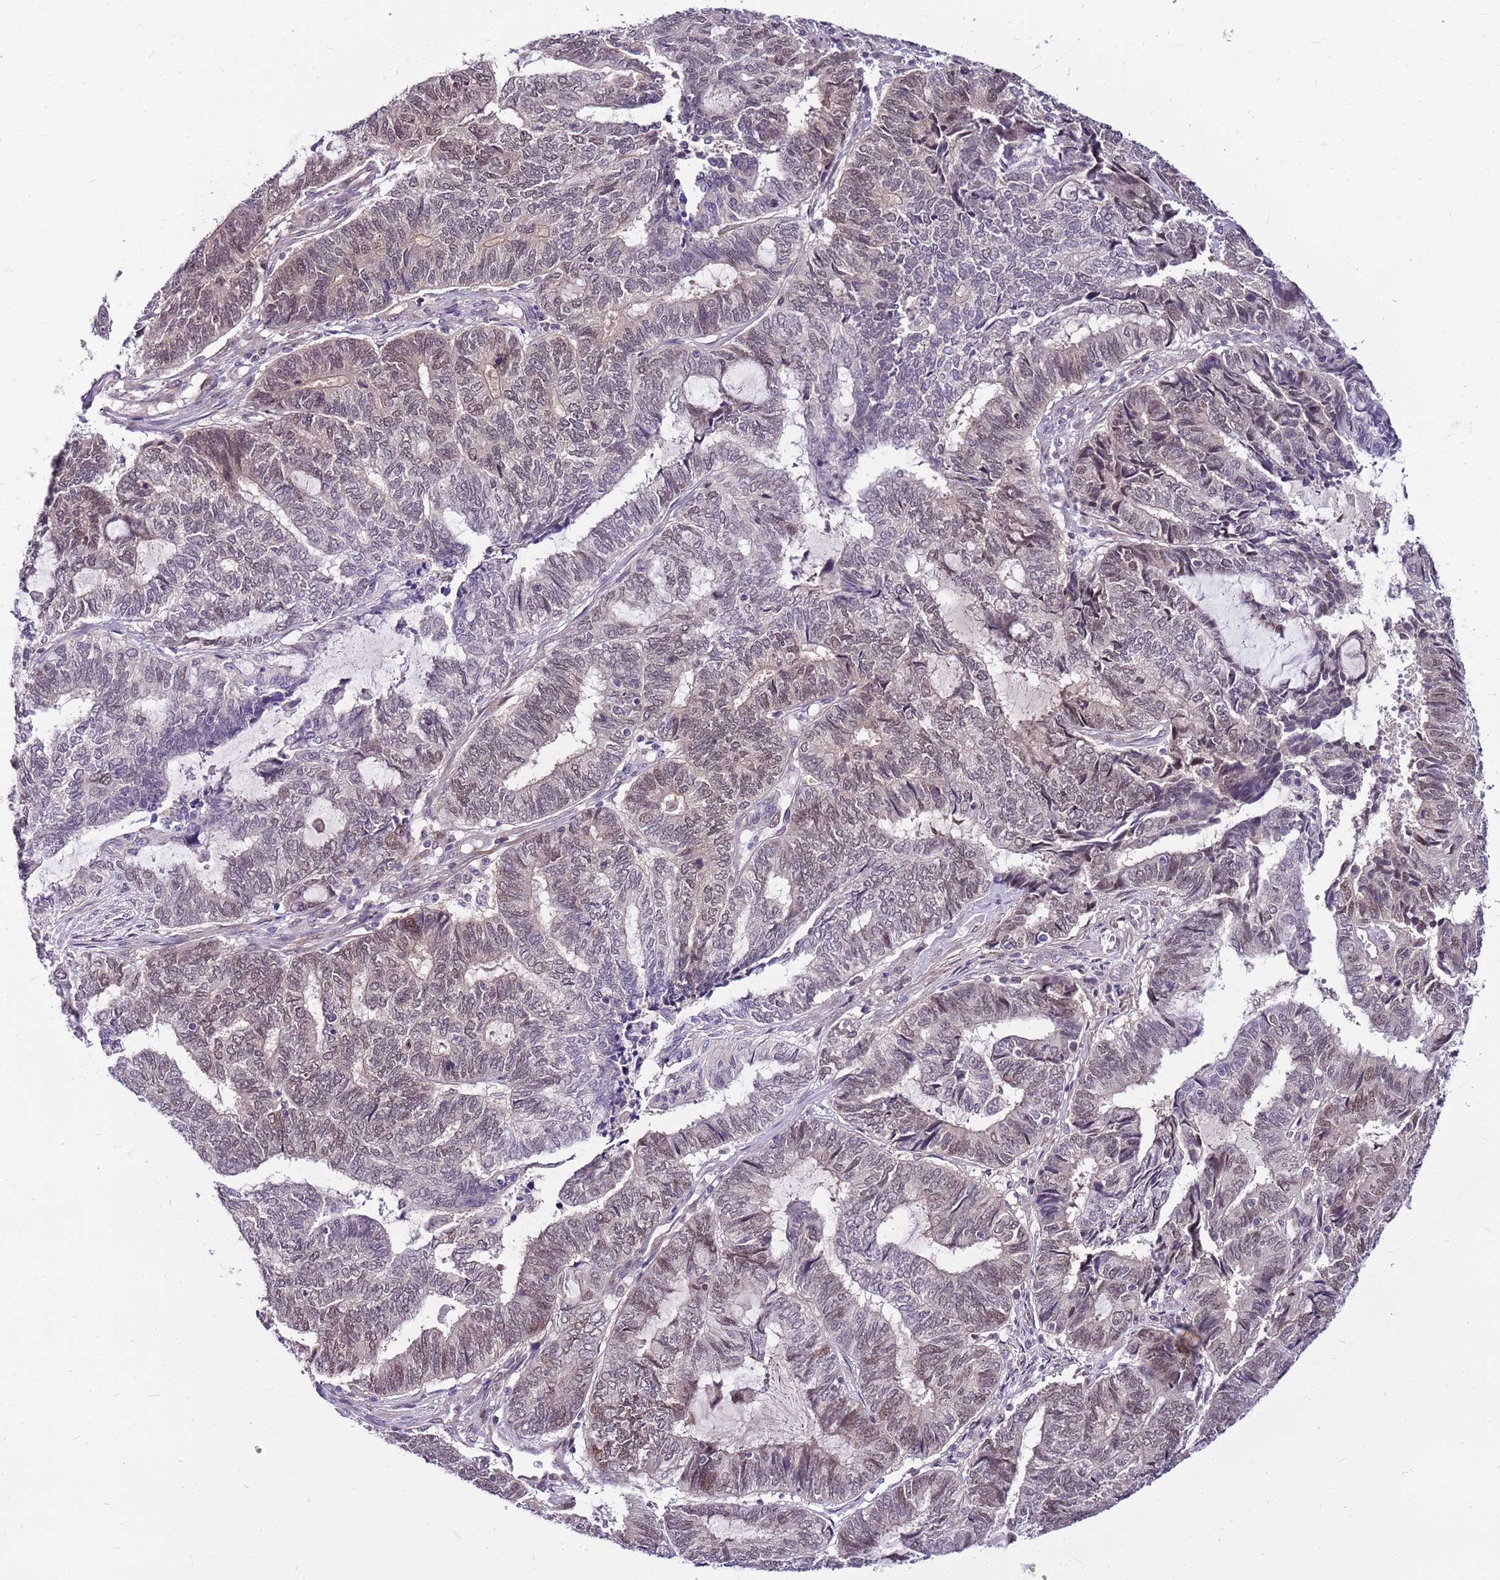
{"staining": {"intensity": "weak", "quantity": "25%-75%", "location": "nuclear"}, "tissue": "endometrial cancer", "cell_type": "Tumor cells", "image_type": "cancer", "snomed": [{"axis": "morphology", "description": "Adenocarcinoma, NOS"}, {"axis": "topography", "description": "Uterus"}, {"axis": "topography", "description": "Endometrium"}], "caption": "A brown stain shows weak nuclear positivity of a protein in human endometrial cancer tumor cells. (Brightfield microscopy of DAB IHC at high magnification).", "gene": "POLE3", "patient": {"sex": "female", "age": 70}}